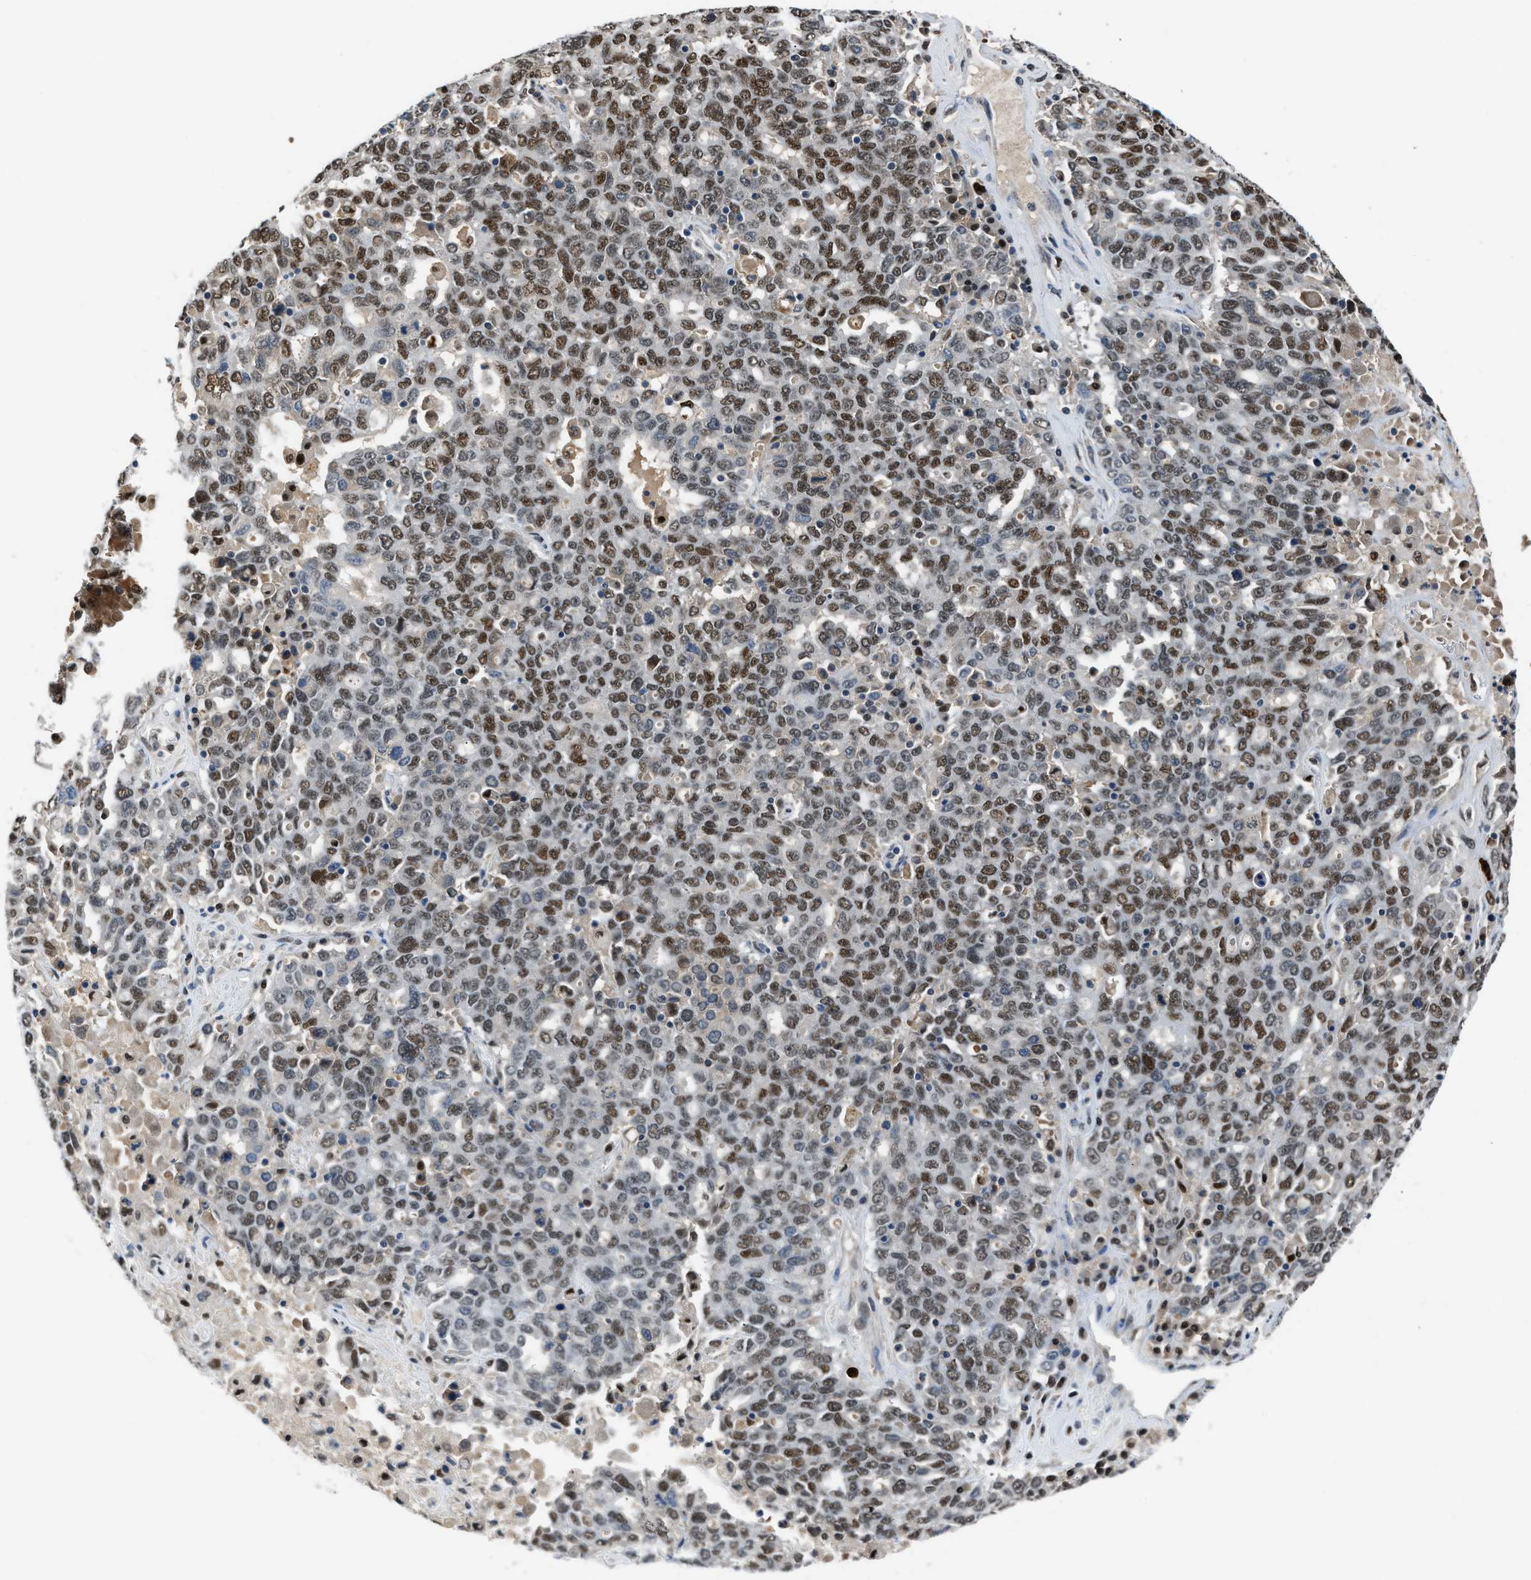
{"staining": {"intensity": "moderate", "quantity": "25%-75%", "location": "nuclear"}, "tissue": "ovarian cancer", "cell_type": "Tumor cells", "image_type": "cancer", "snomed": [{"axis": "morphology", "description": "Carcinoma, endometroid"}, {"axis": "topography", "description": "Ovary"}], "caption": "This micrograph displays ovarian endometroid carcinoma stained with immunohistochemistry to label a protein in brown. The nuclear of tumor cells show moderate positivity for the protein. Nuclei are counter-stained blue.", "gene": "ALX1", "patient": {"sex": "female", "age": 62}}